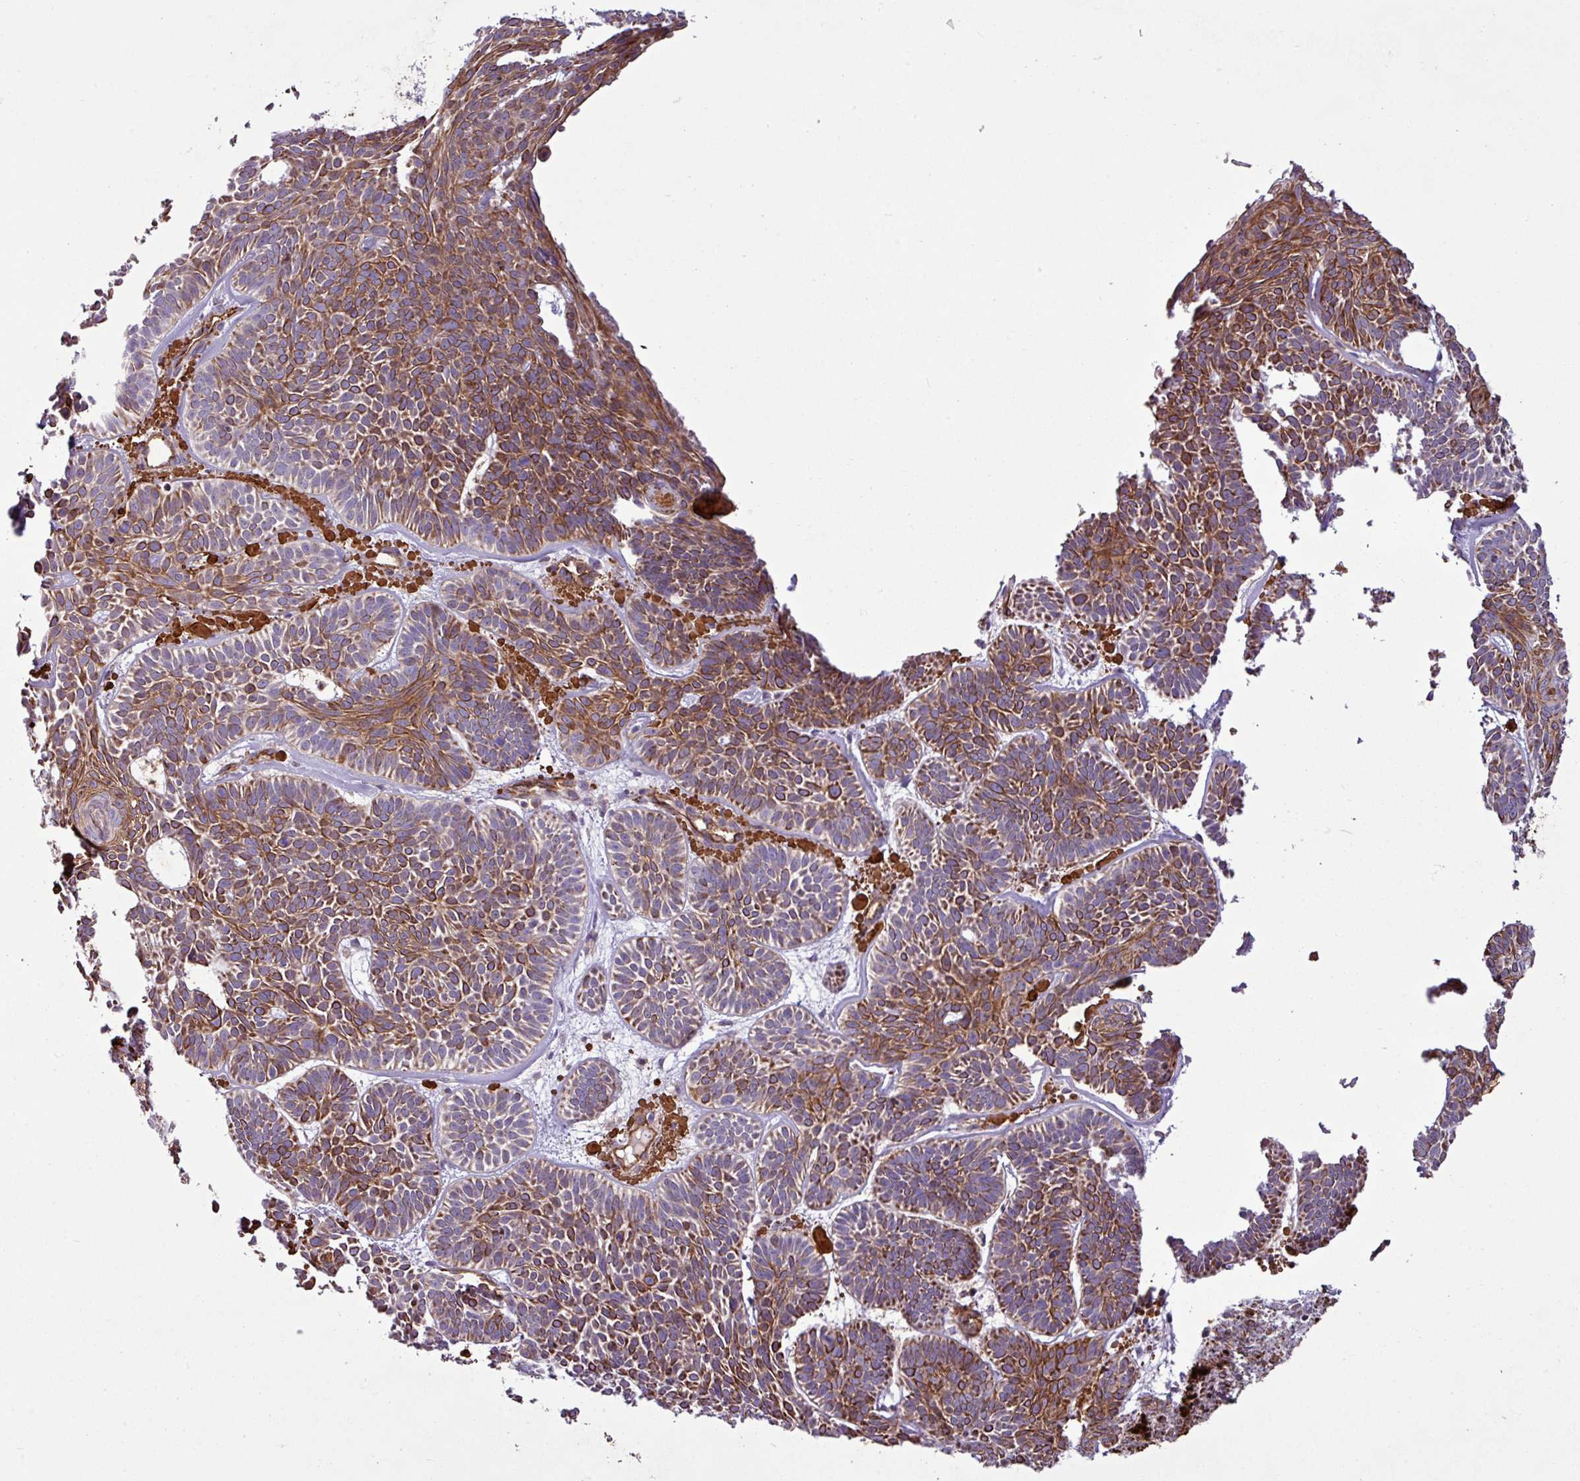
{"staining": {"intensity": "moderate", "quantity": ">75%", "location": "cytoplasmic/membranous"}, "tissue": "skin cancer", "cell_type": "Tumor cells", "image_type": "cancer", "snomed": [{"axis": "morphology", "description": "Basal cell carcinoma"}, {"axis": "topography", "description": "Skin"}], "caption": "This image shows IHC staining of basal cell carcinoma (skin), with medium moderate cytoplasmic/membranous expression in approximately >75% of tumor cells.", "gene": "ZNF106", "patient": {"sex": "male", "age": 85}}